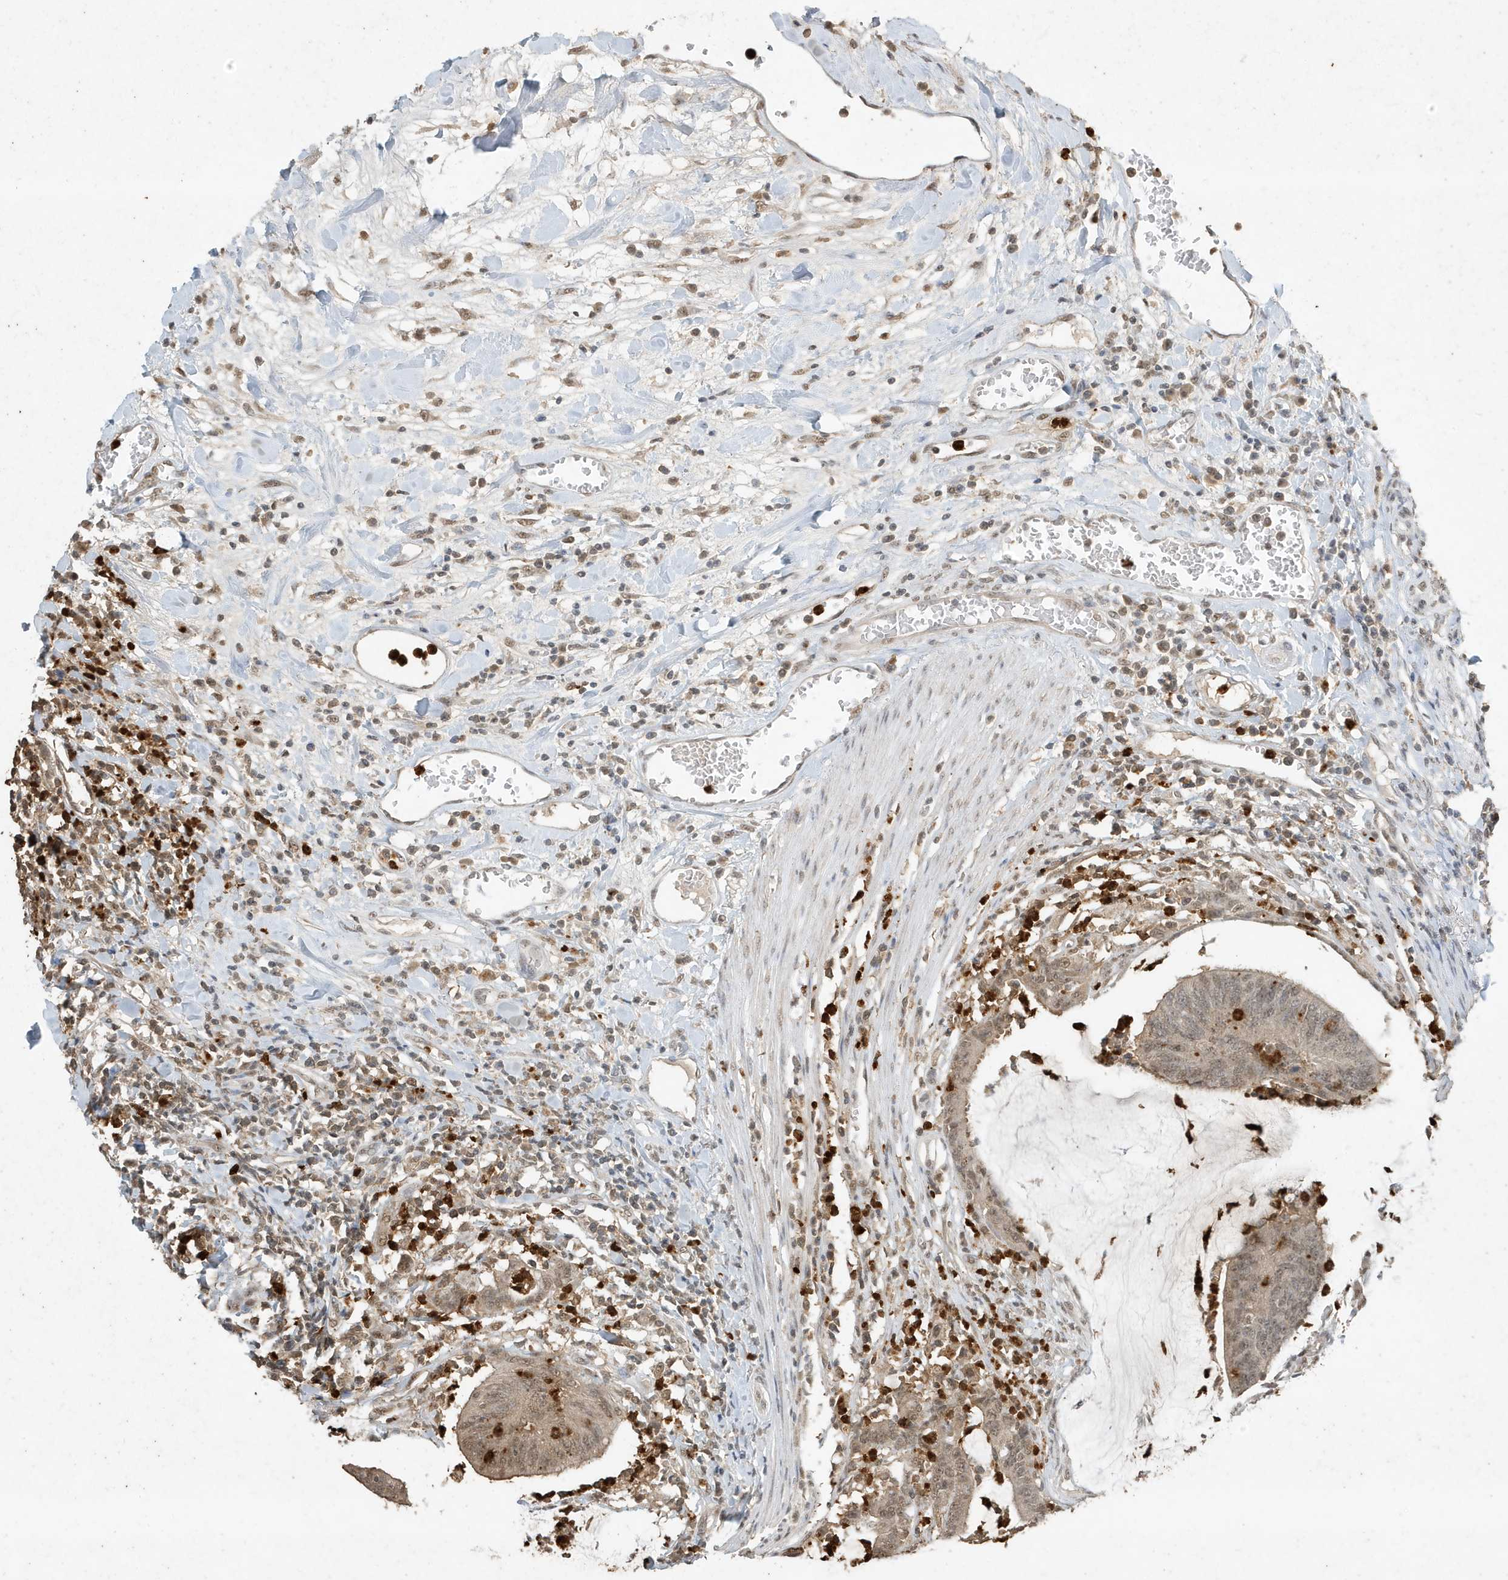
{"staining": {"intensity": "weak", "quantity": ">75%", "location": "nuclear"}, "tissue": "colorectal cancer", "cell_type": "Tumor cells", "image_type": "cancer", "snomed": [{"axis": "morphology", "description": "Adenocarcinoma, NOS"}, {"axis": "topography", "description": "Rectum"}], "caption": "Protein staining exhibits weak nuclear expression in about >75% of tumor cells in adenocarcinoma (colorectal).", "gene": "DEFA1", "patient": {"sex": "female", "age": 66}}